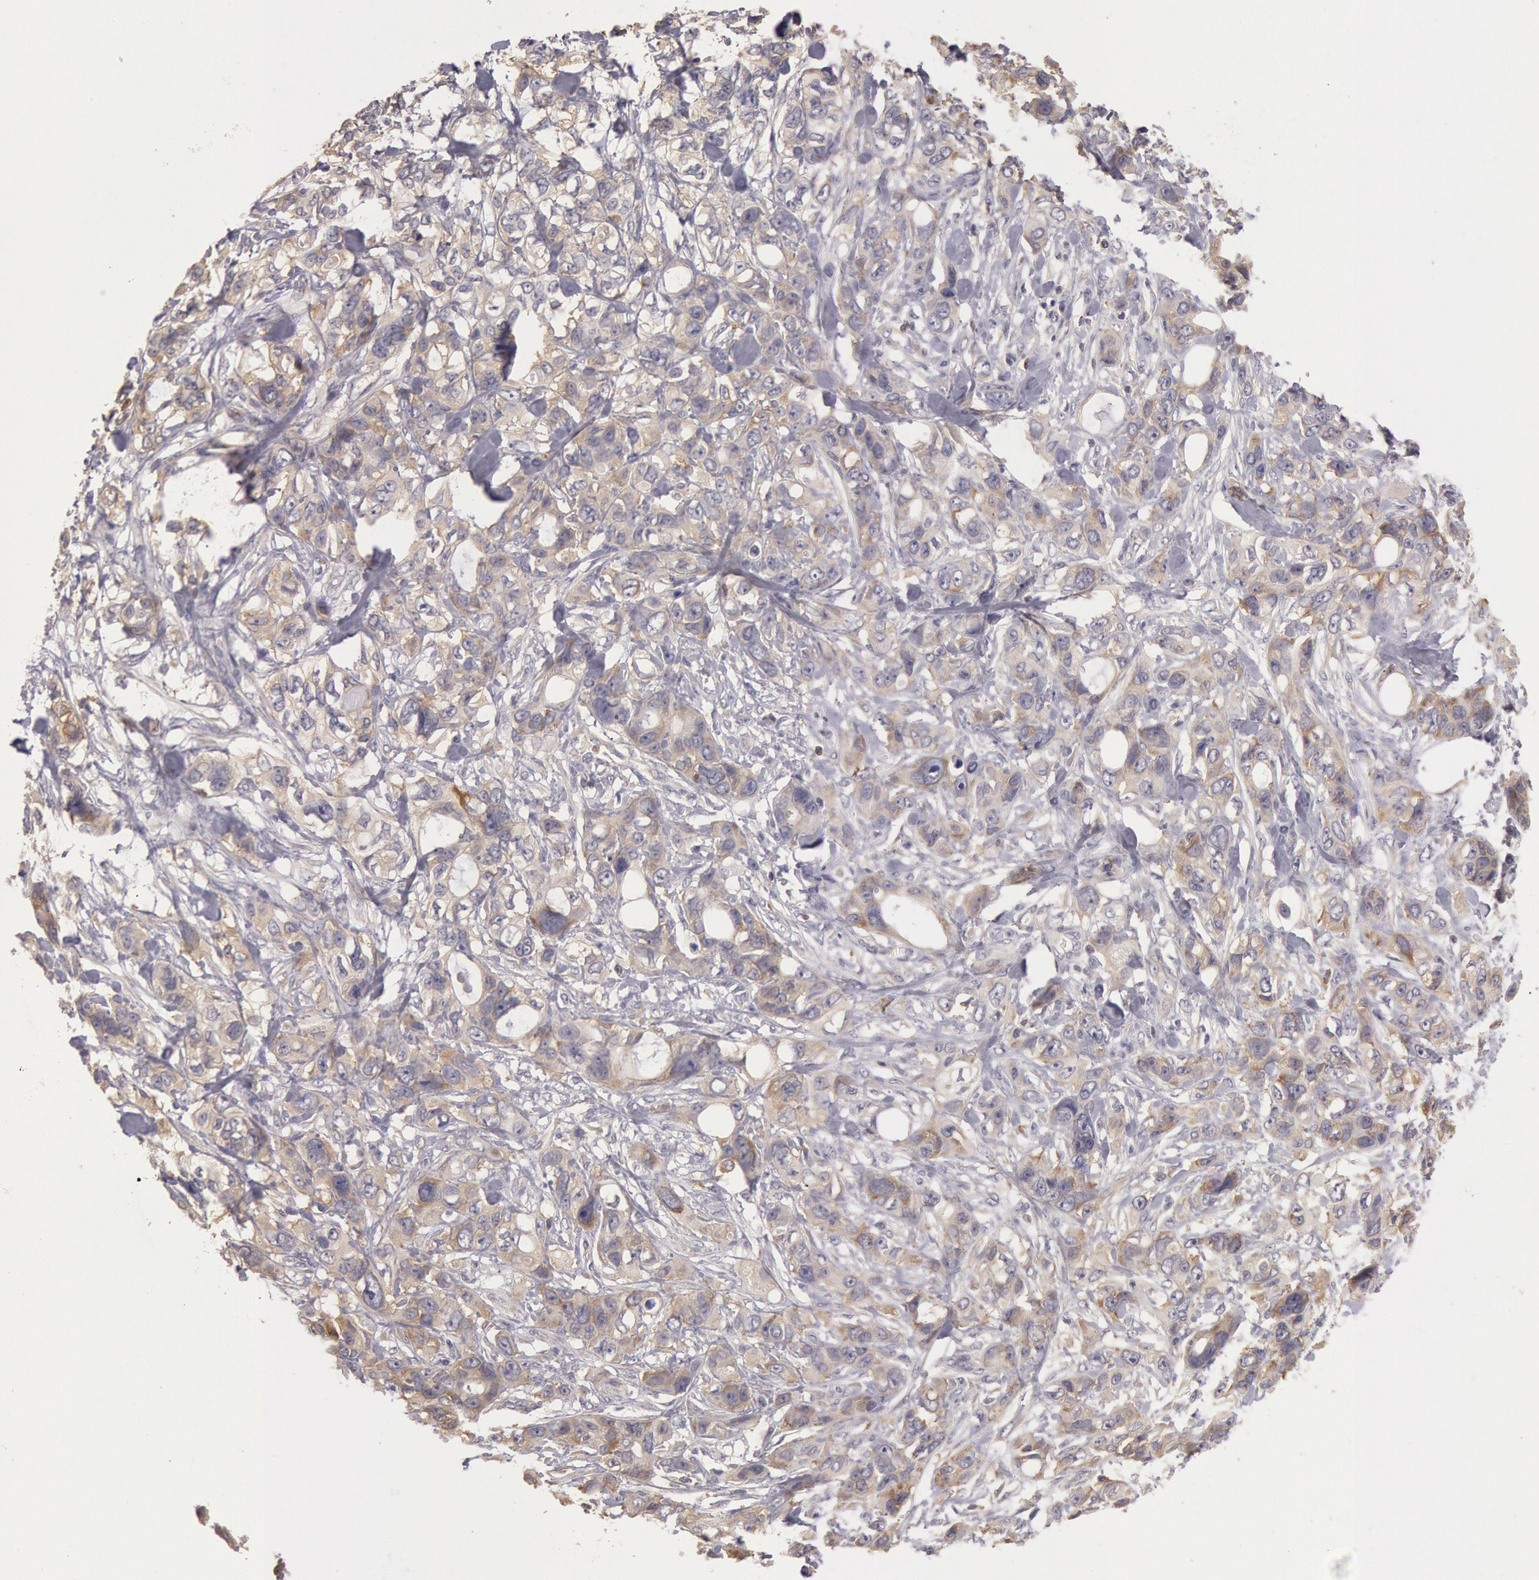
{"staining": {"intensity": "weak", "quantity": ">75%", "location": "cytoplasmic/membranous"}, "tissue": "stomach cancer", "cell_type": "Tumor cells", "image_type": "cancer", "snomed": [{"axis": "morphology", "description": "Adenocarcinoma, NOS"}, {"axis": "topography", "description": "Stomach, upper"}], "caption": "Protein positivity by immunohistochemistry demonstrates weak cytoplasmic/membranous expression in about >75% of tumor cells in adenocarcinoma (stomach).", "gene": "NMT2", "patient": {"sex": "male", "age": 47}}